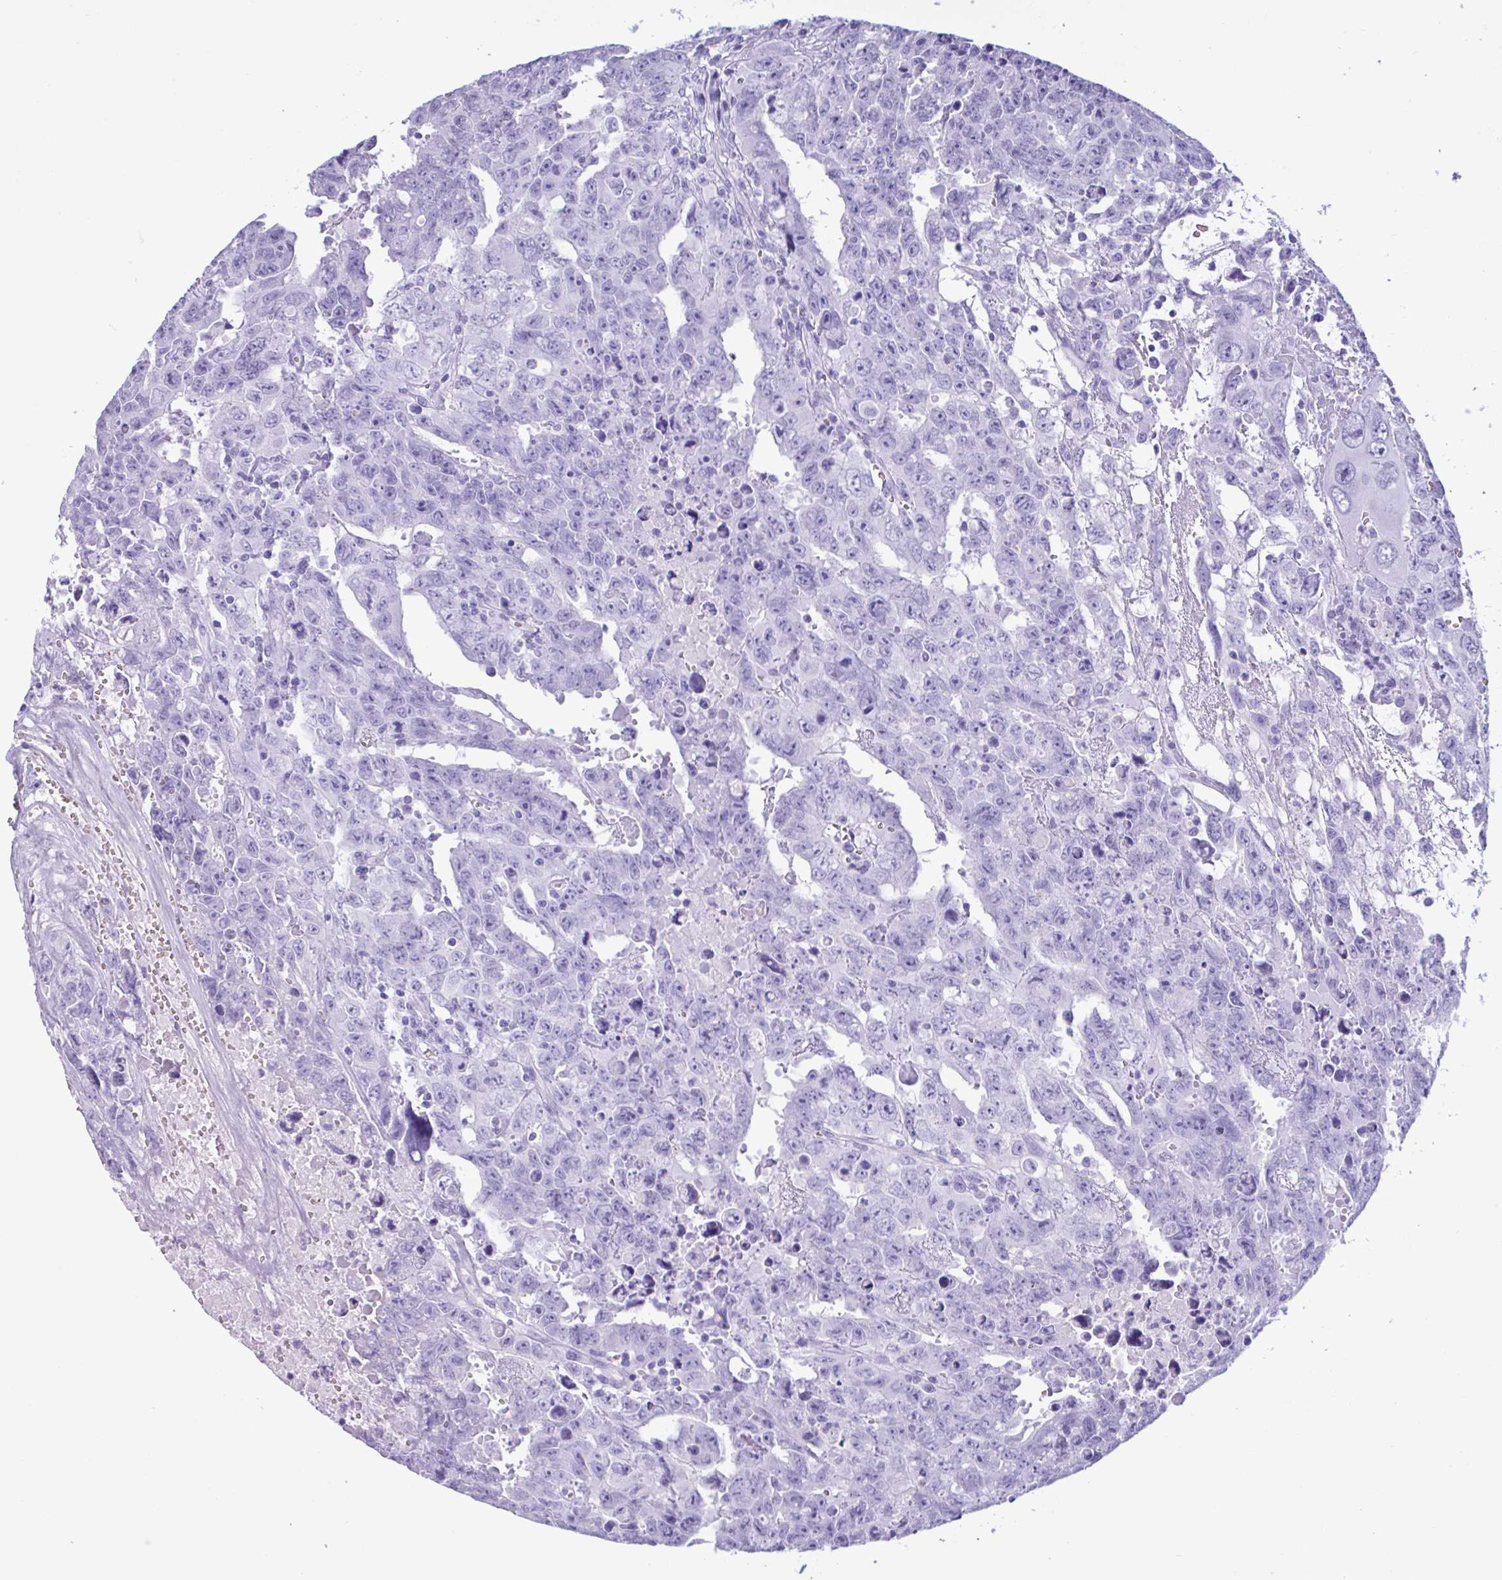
{"staining": {"intensity": "negative", "quantity": "none", "location": "none"}, "tissue": "testis cancer", "cell_type": "Tumor cells", "image_type": "cancer", "snomed": [{"axis": "morphology", "description": "Carcinoma, Embryonal, NOS"}, {"axis": "topography", "description": "Testis"}], "caption": "Immunohistochemical staining of human testis embryonal carcinoma reveals no significant staining in tumor cells.", "gene": "MRGPRG", "patient": {"sex": "male", "age": 24}}